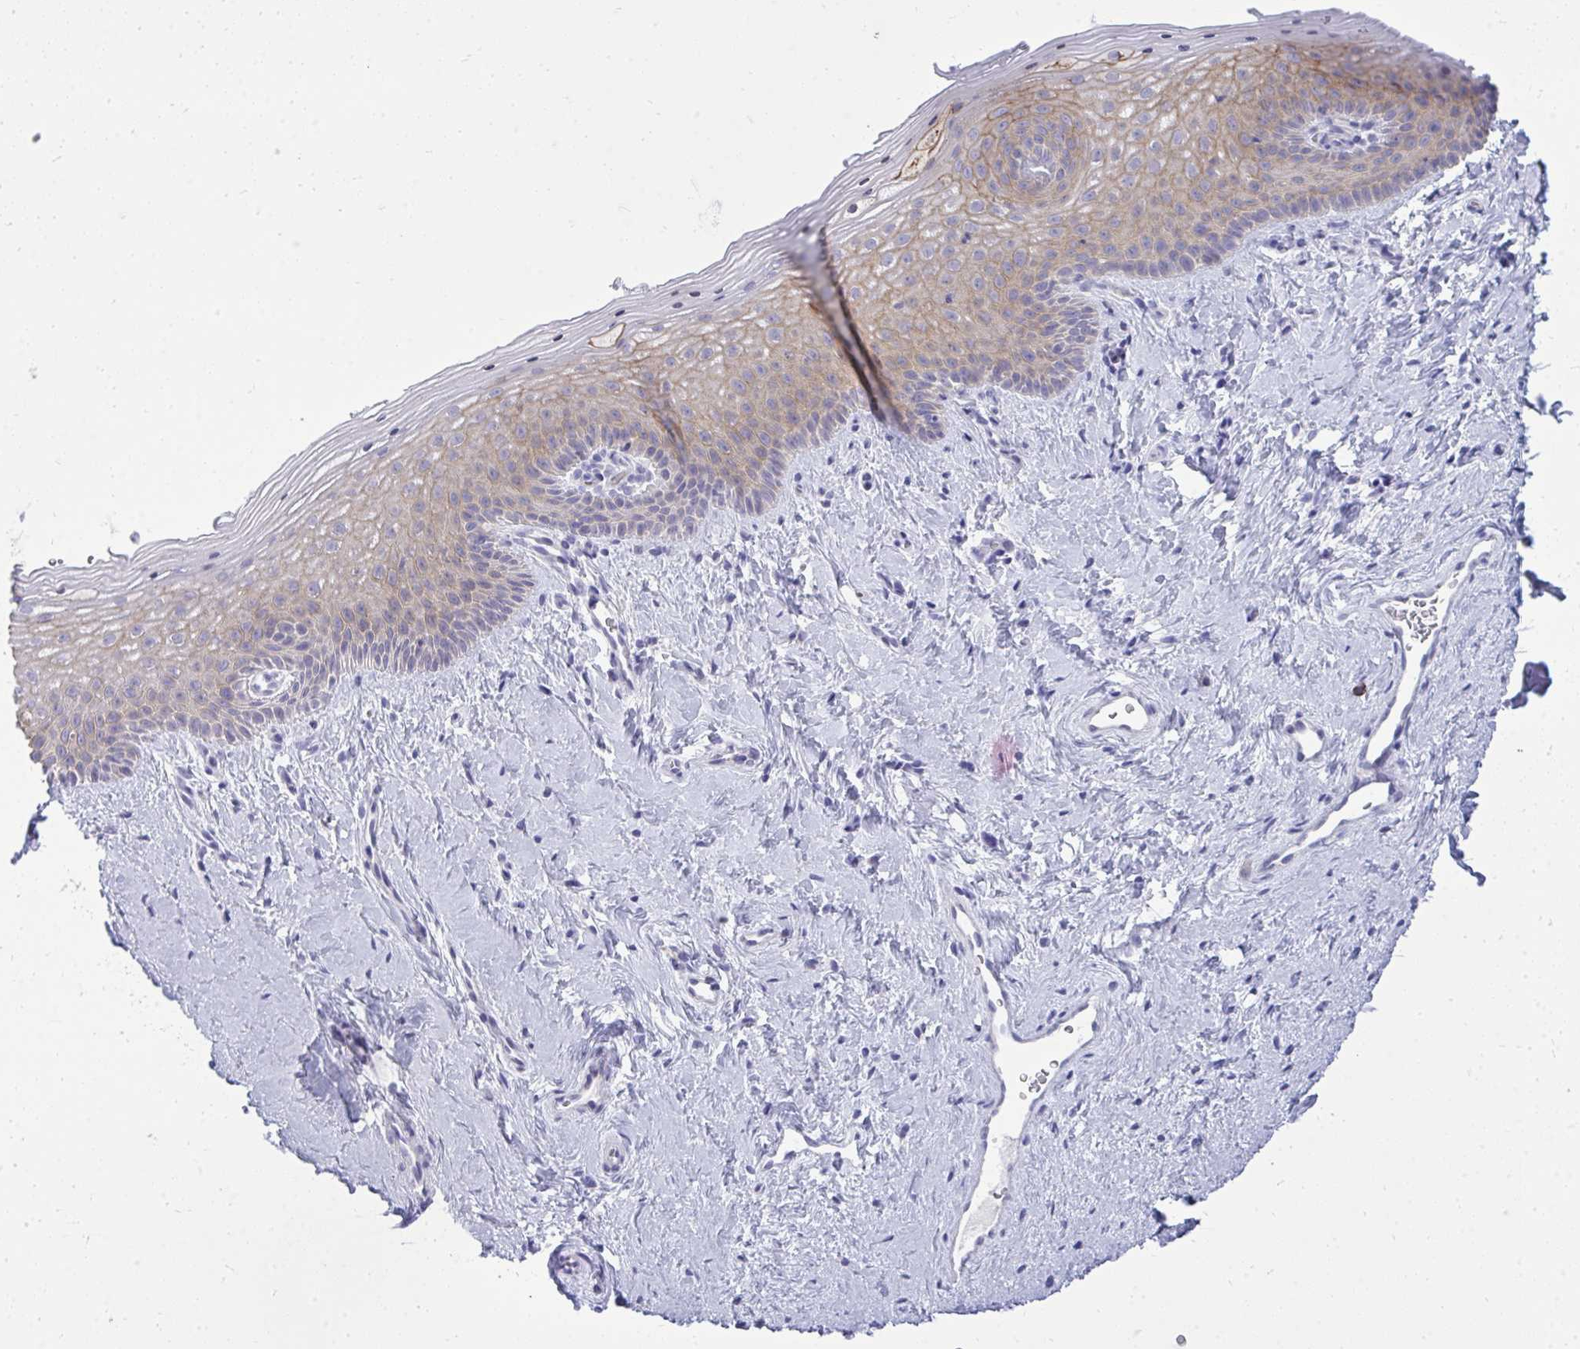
{"staining": {"intensity": "moderate", "quantity": "25%-75%", "location": "cytoplasmic/membranous"}, "tissue": "vagina", "cell_type": "Squamous epithelial cells", "image_type": "normal", "snomed": [{"axis": "morphology", "description": "Normal tissue, NOS"}, {"axis": "topography", "description": "Vagina"}], "caption": "Immunohistochemistry (IHC) image of benign human vagina stained for a protein (brown), which reveals medium levels of moderate cytoplasmic/membranous expression in approximately 25%-75% of squamous epithelial cells.", "gene": "SPTBN2", "patient": {"sex": "female", "age": 51}}